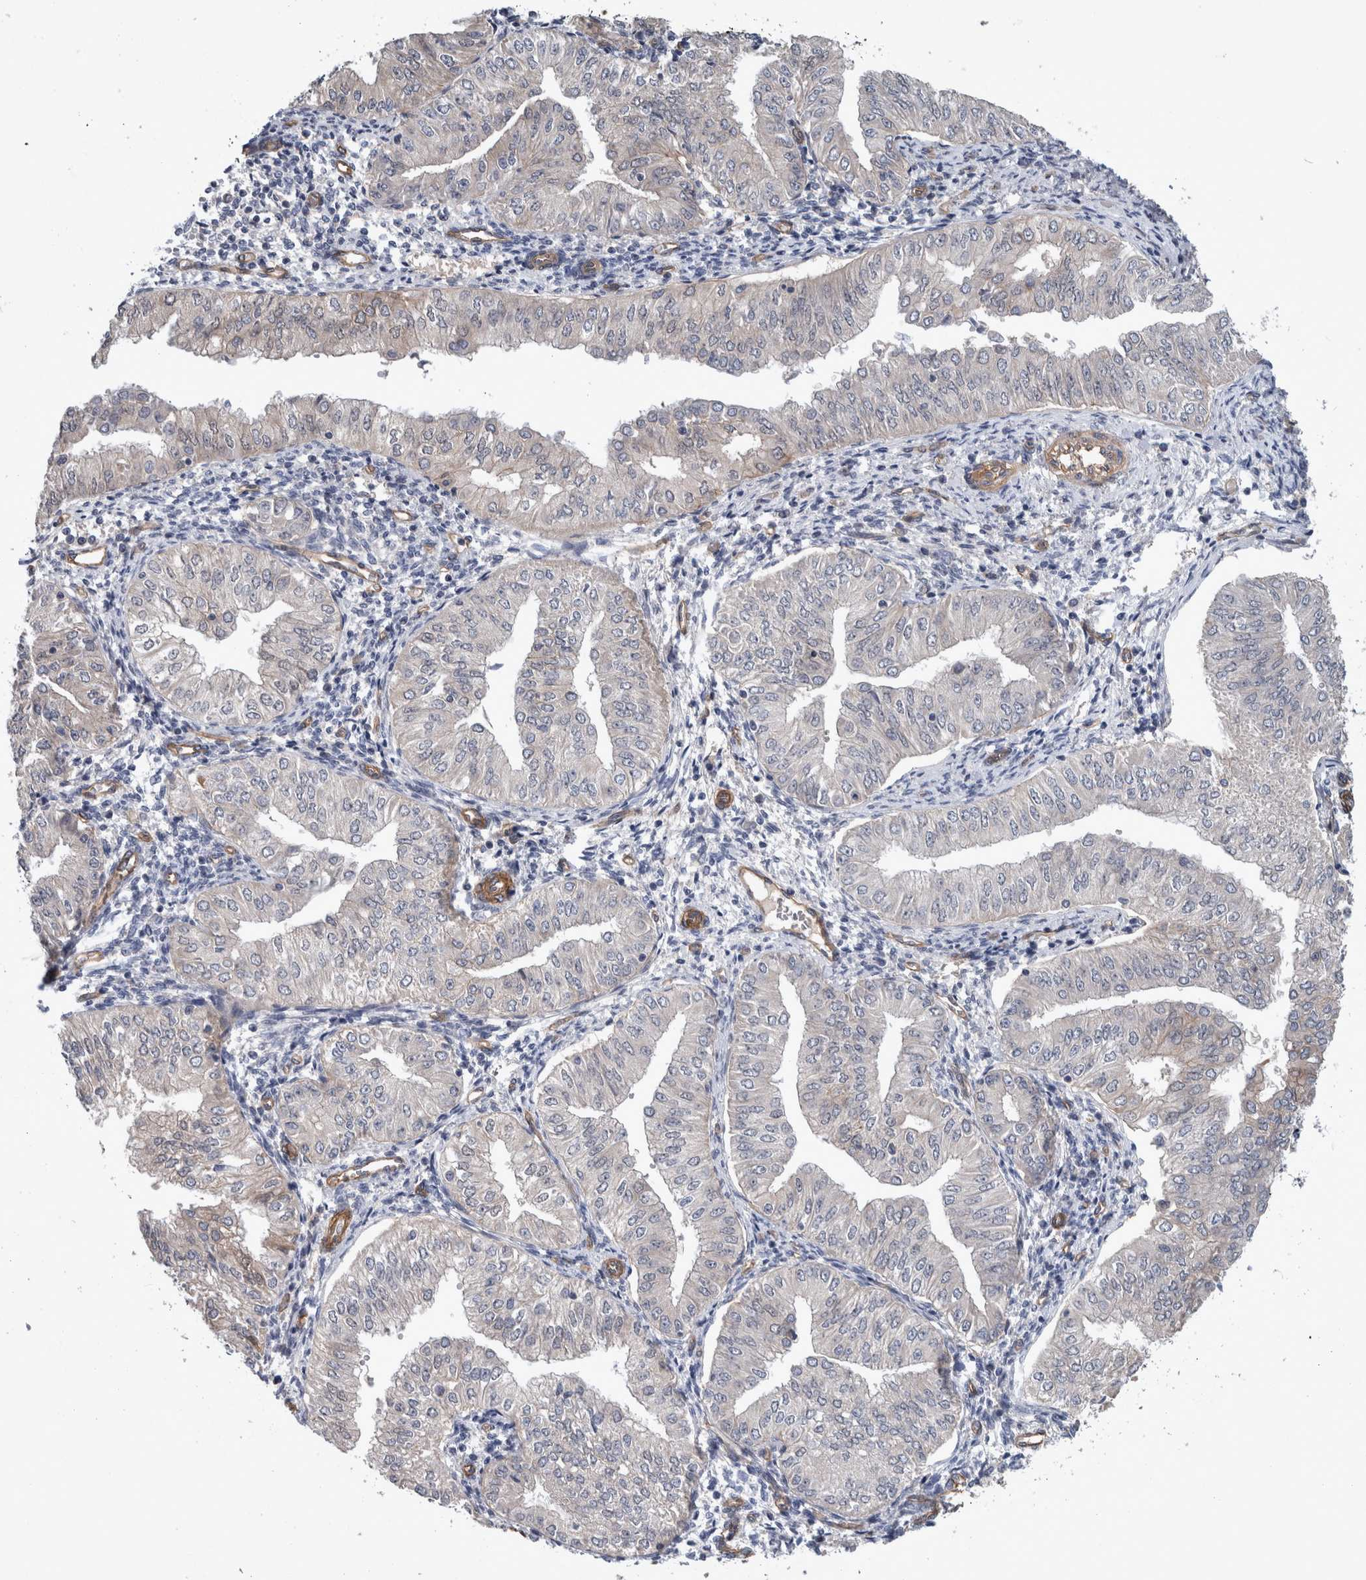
{"staining": {"intensity": "weak", "quantity": "<25%", "location": "cytoplasmic/membranous"}, "tissue": "endometrial cancer", "cell_type": "Tumor cells", "image_type": "cancer", "snomed": [{"axis": "morphology", "description": "Normal tissue, NOS"}, {"axis": "morphology", "description": "Adenocarcinoma, NOS"}, {"axis": "topography", "description": "Endometrium"}], "caption": "This photomicrograph is of endometrial adenocarcinoma stained with IHC to label a protein in brown with the nuclei are counter-stained blue. There is no staining in tumor cells. (Stains: DAB immunohistochemistry with hematoxylin counter stain, Microscopy: brightfield microscopy at high magnification).", "gene": "BCAM", "patient": {"sex": "female", "age": 53}}